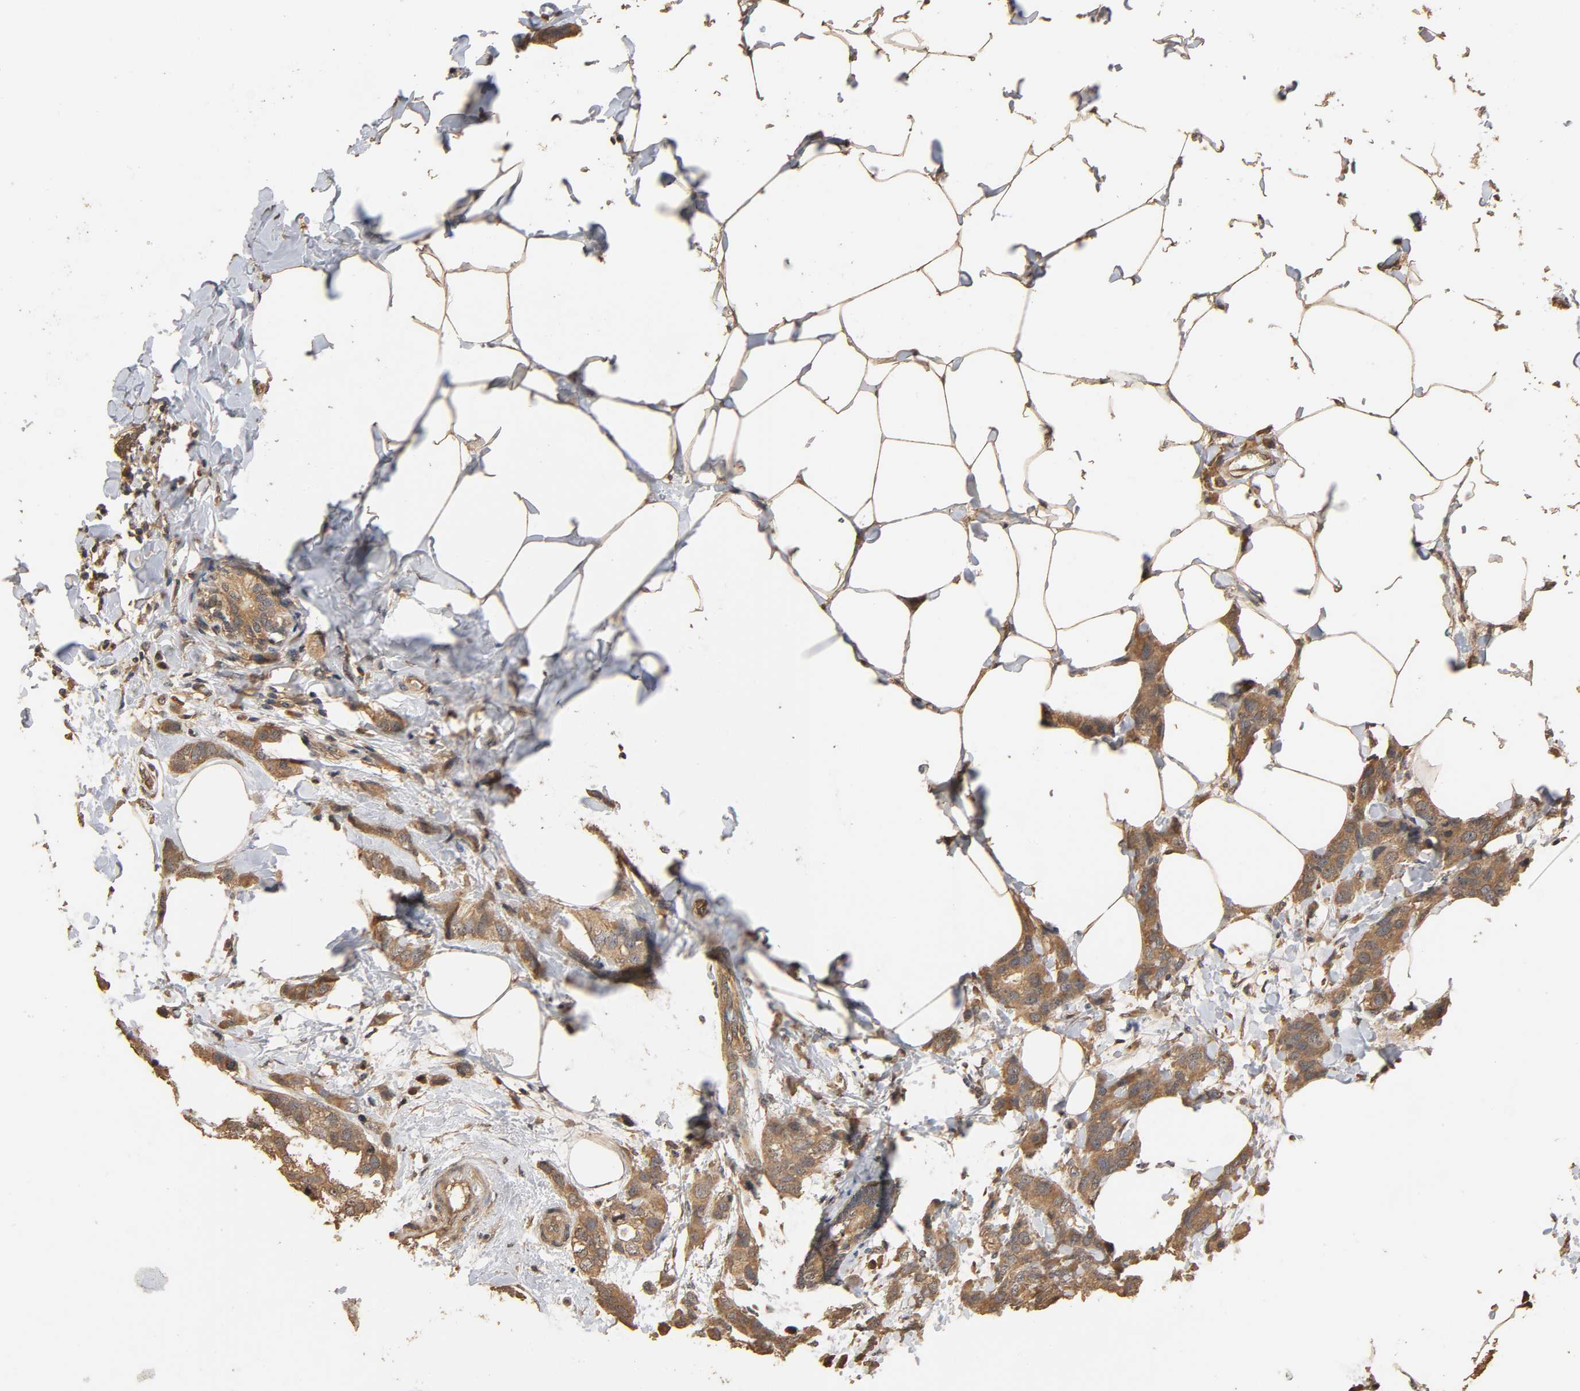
{"staining": {"intensity": "moderate", "quantity": ">75%", "location": "cytoplasmic/membranous"}, "tissue": "breast cancer", "cell_type": "Tumor cells", "image_type": "cancer", "snomed": [{"axis": "morphology", "description": "Normal tissue, NOS"}, {"axis": "morphology", "description": "Duct carcinoma"}, {"axis": "topography", "description": "Breast"}], "caption": "This photomicrograph demonstrates IHC staining of human breast cancer (invasive ductal carcinoma), with medium moderate cytoplasmic/membranous expression in approximately >75% of tumor cells.", "gene": "ARHGEF7", "patient": {"sex": "female", "age": 50}}